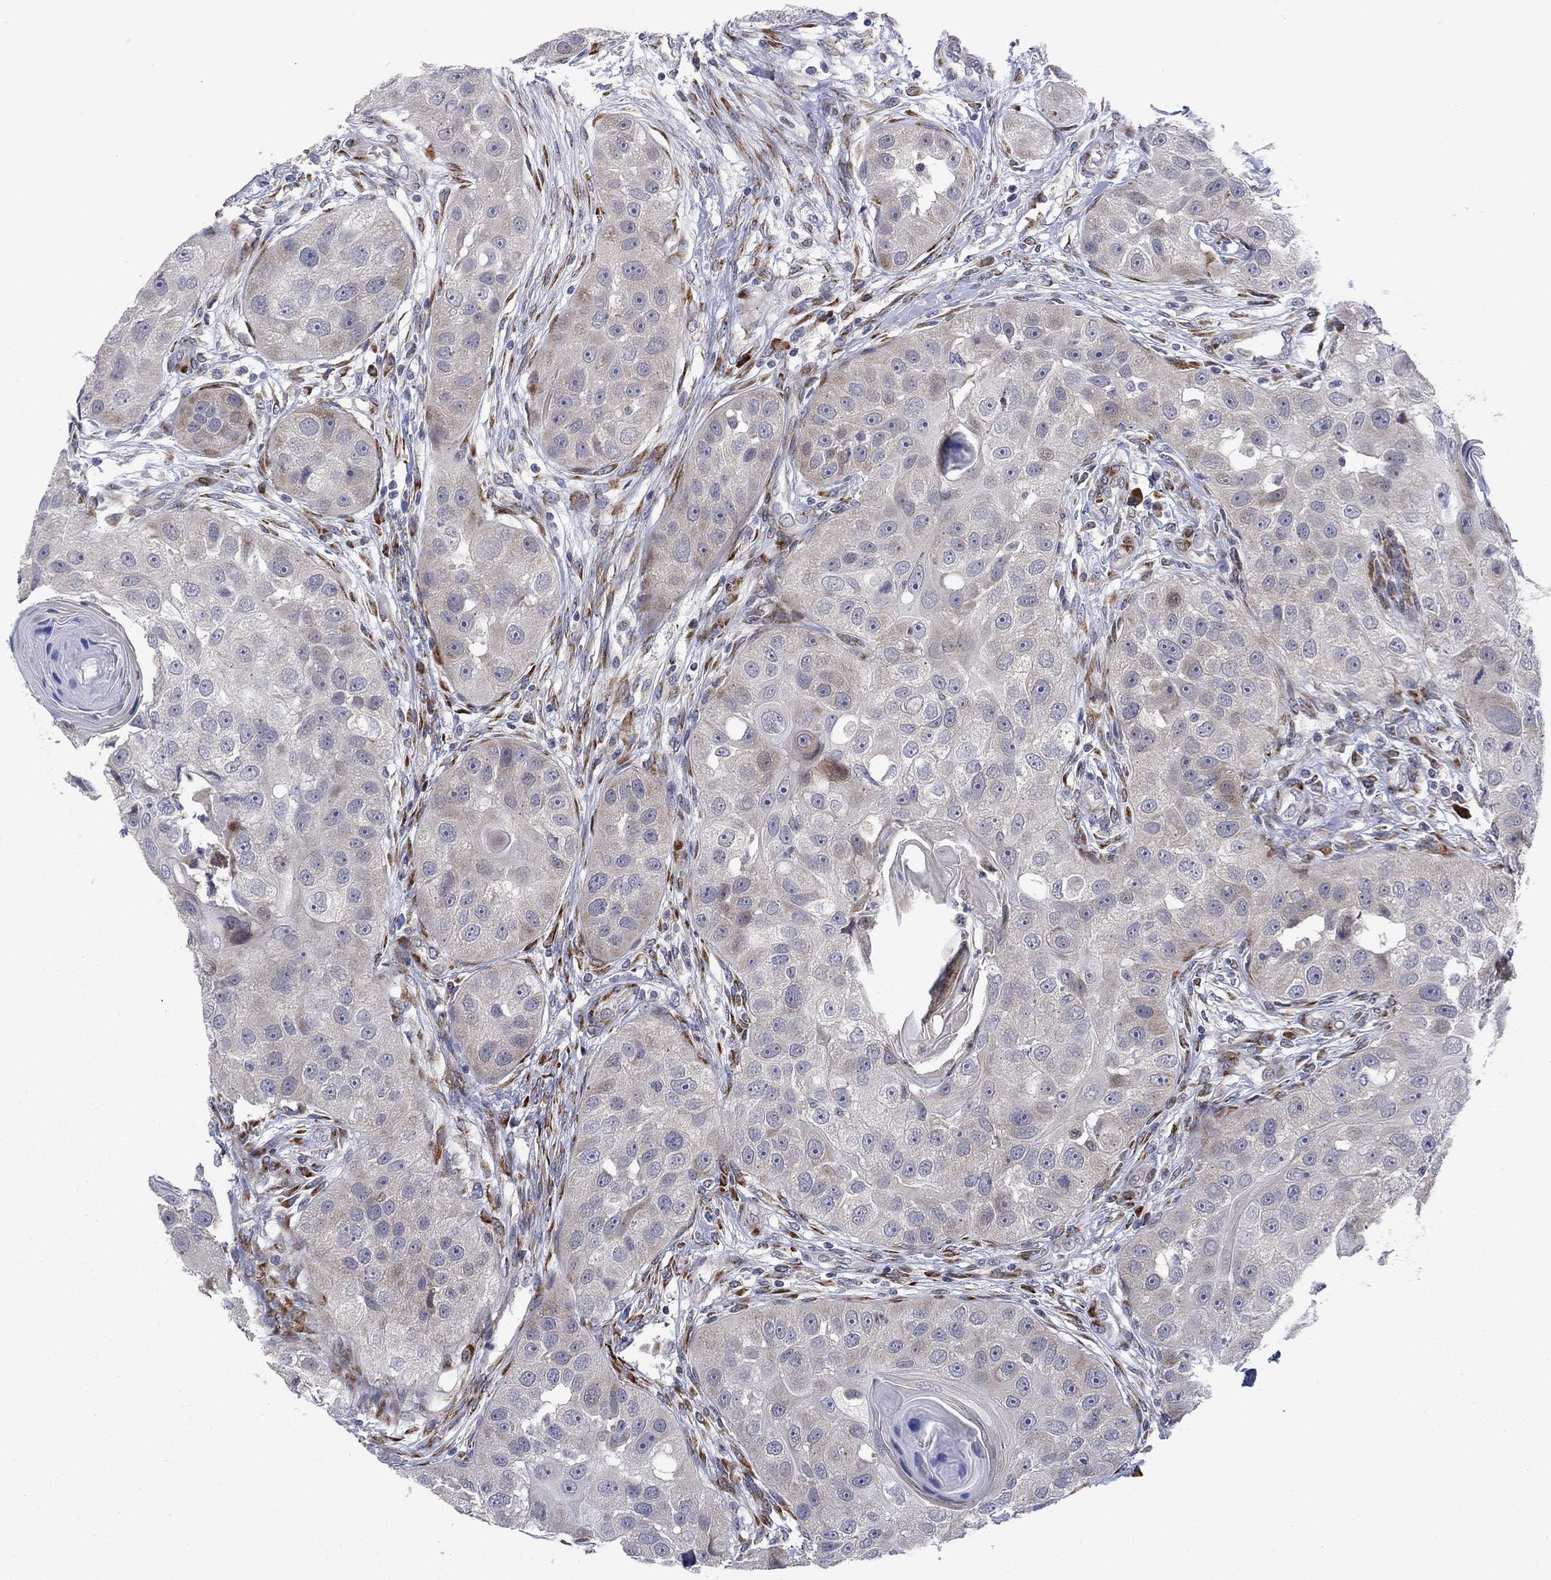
{"staining": {"intensity": "negative", "quantity": "none", "location": "none"}, "tissue": "head and neck cancer", "cell_type": "Tumor cells", "image_type": "cancer", "snomed": [{"axis": "morphology", "description": "Normal tissue, NOS"}, {"axis": "morphology", "description": "Squamous cell carcinoma, NOS"}, {"axis": "topography", "description": "Skeletal muscle"}, {"axis": "topography", "description": "Head-Neck"}], "caption": "Tumor cells are negative for protein expression in human head and neck cancer (squamous cell carcinoma).", "gene": "TTC21B", "patient": {"sex": "male", "age": 51}}